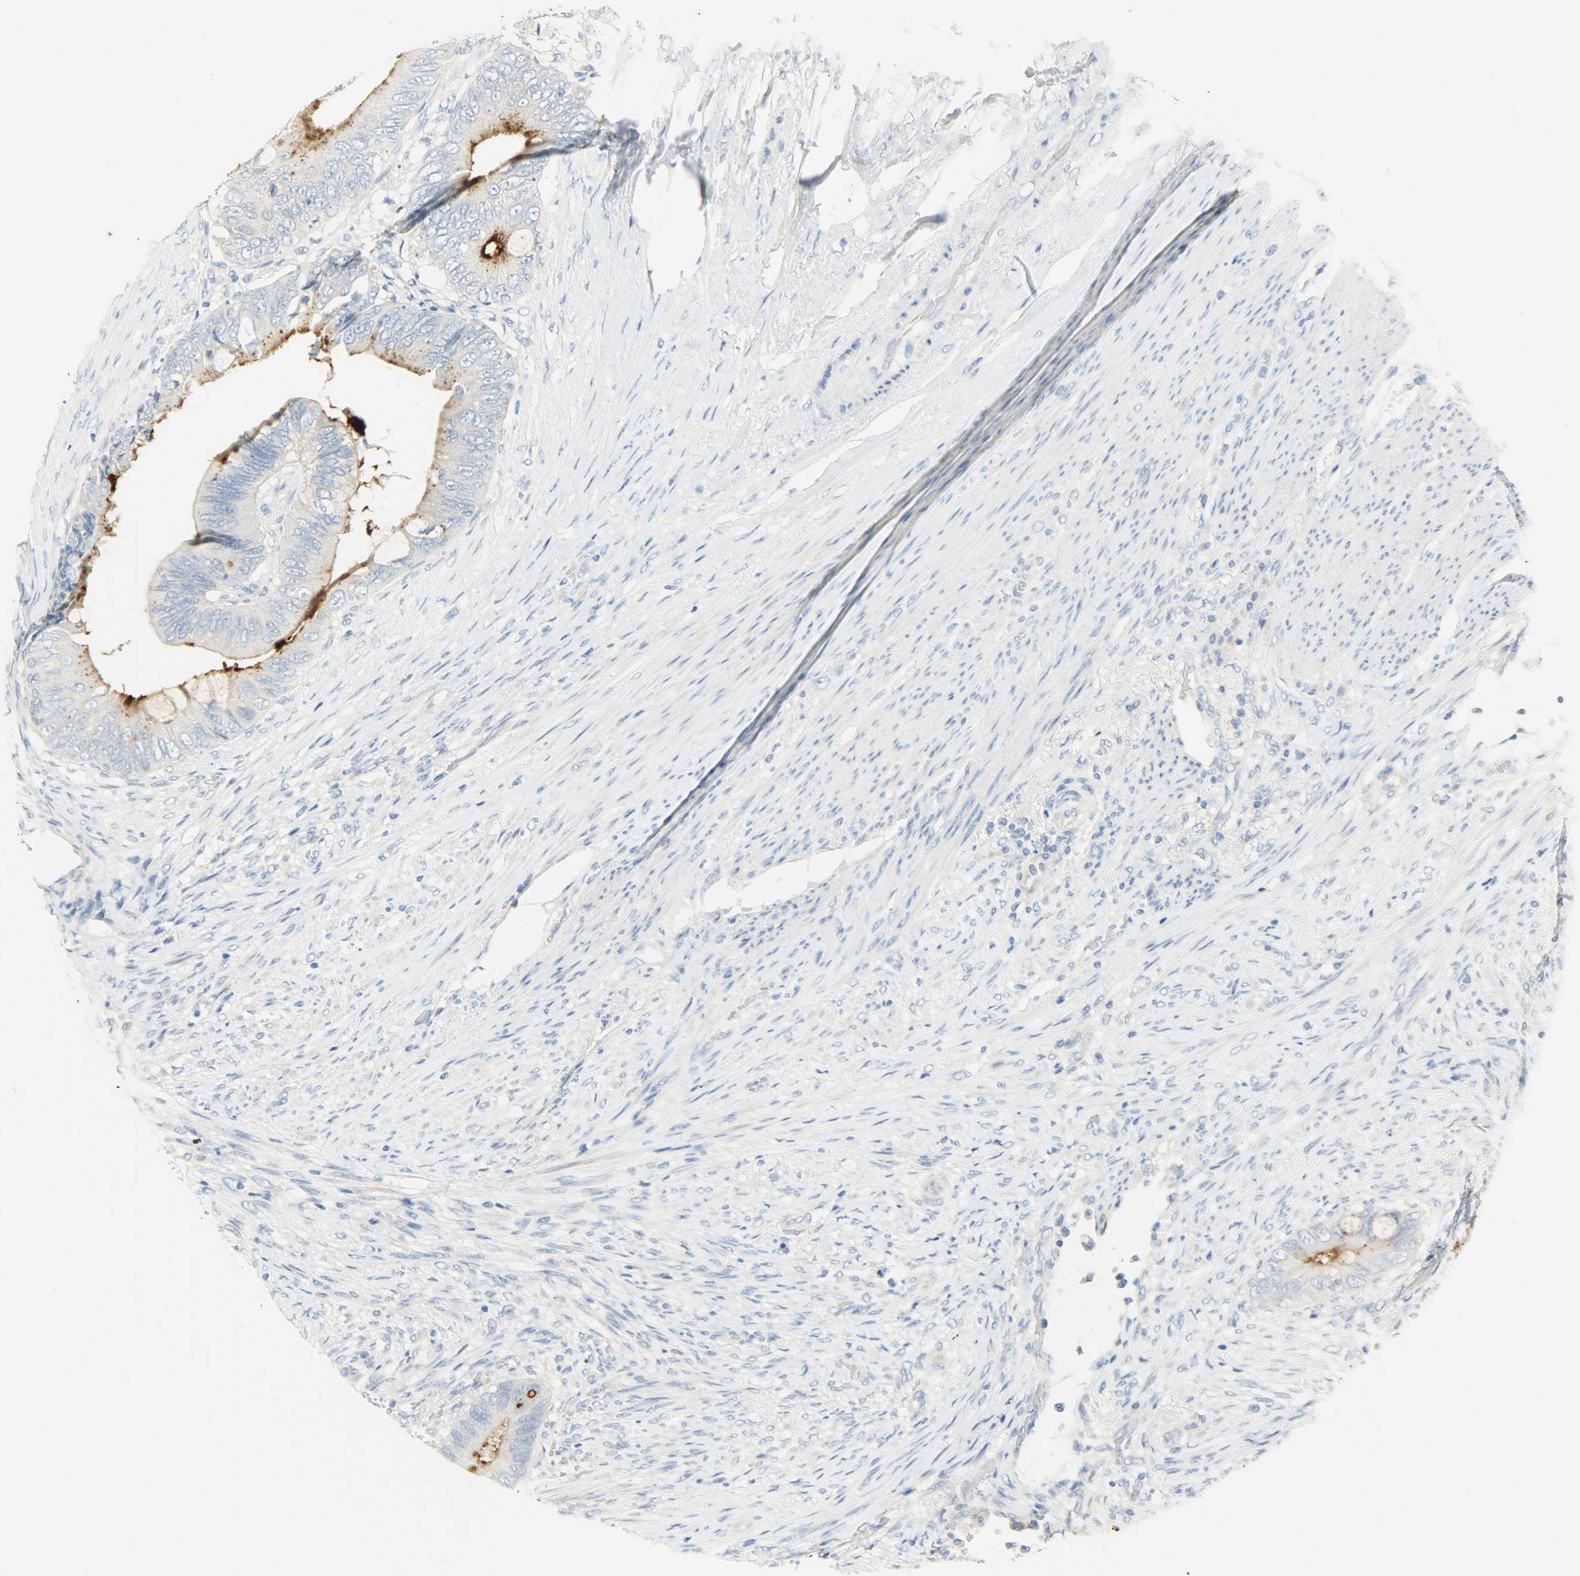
{"staining": {"intensity": "strong", "quantity": ">75%", "location": "cytoplasmic/membranous"}, "tissue": "colorectal cancer", "cell_type": "Tumor cells", "image_type": "cancer", "snomed": [{"axis": "morphology", "description": "Adenocarcinoma, NOS"}, {"axis": "topography", "description": "Rectum"}], "caption": "Human adenocarcinoma (colorectal) stained for a protein (brown) displays strong cytoplasmic/membranous positive expression in about >75% of tumor cells.", "gene": "PROM1", "patient": {"sex": "female", "age": 77}}